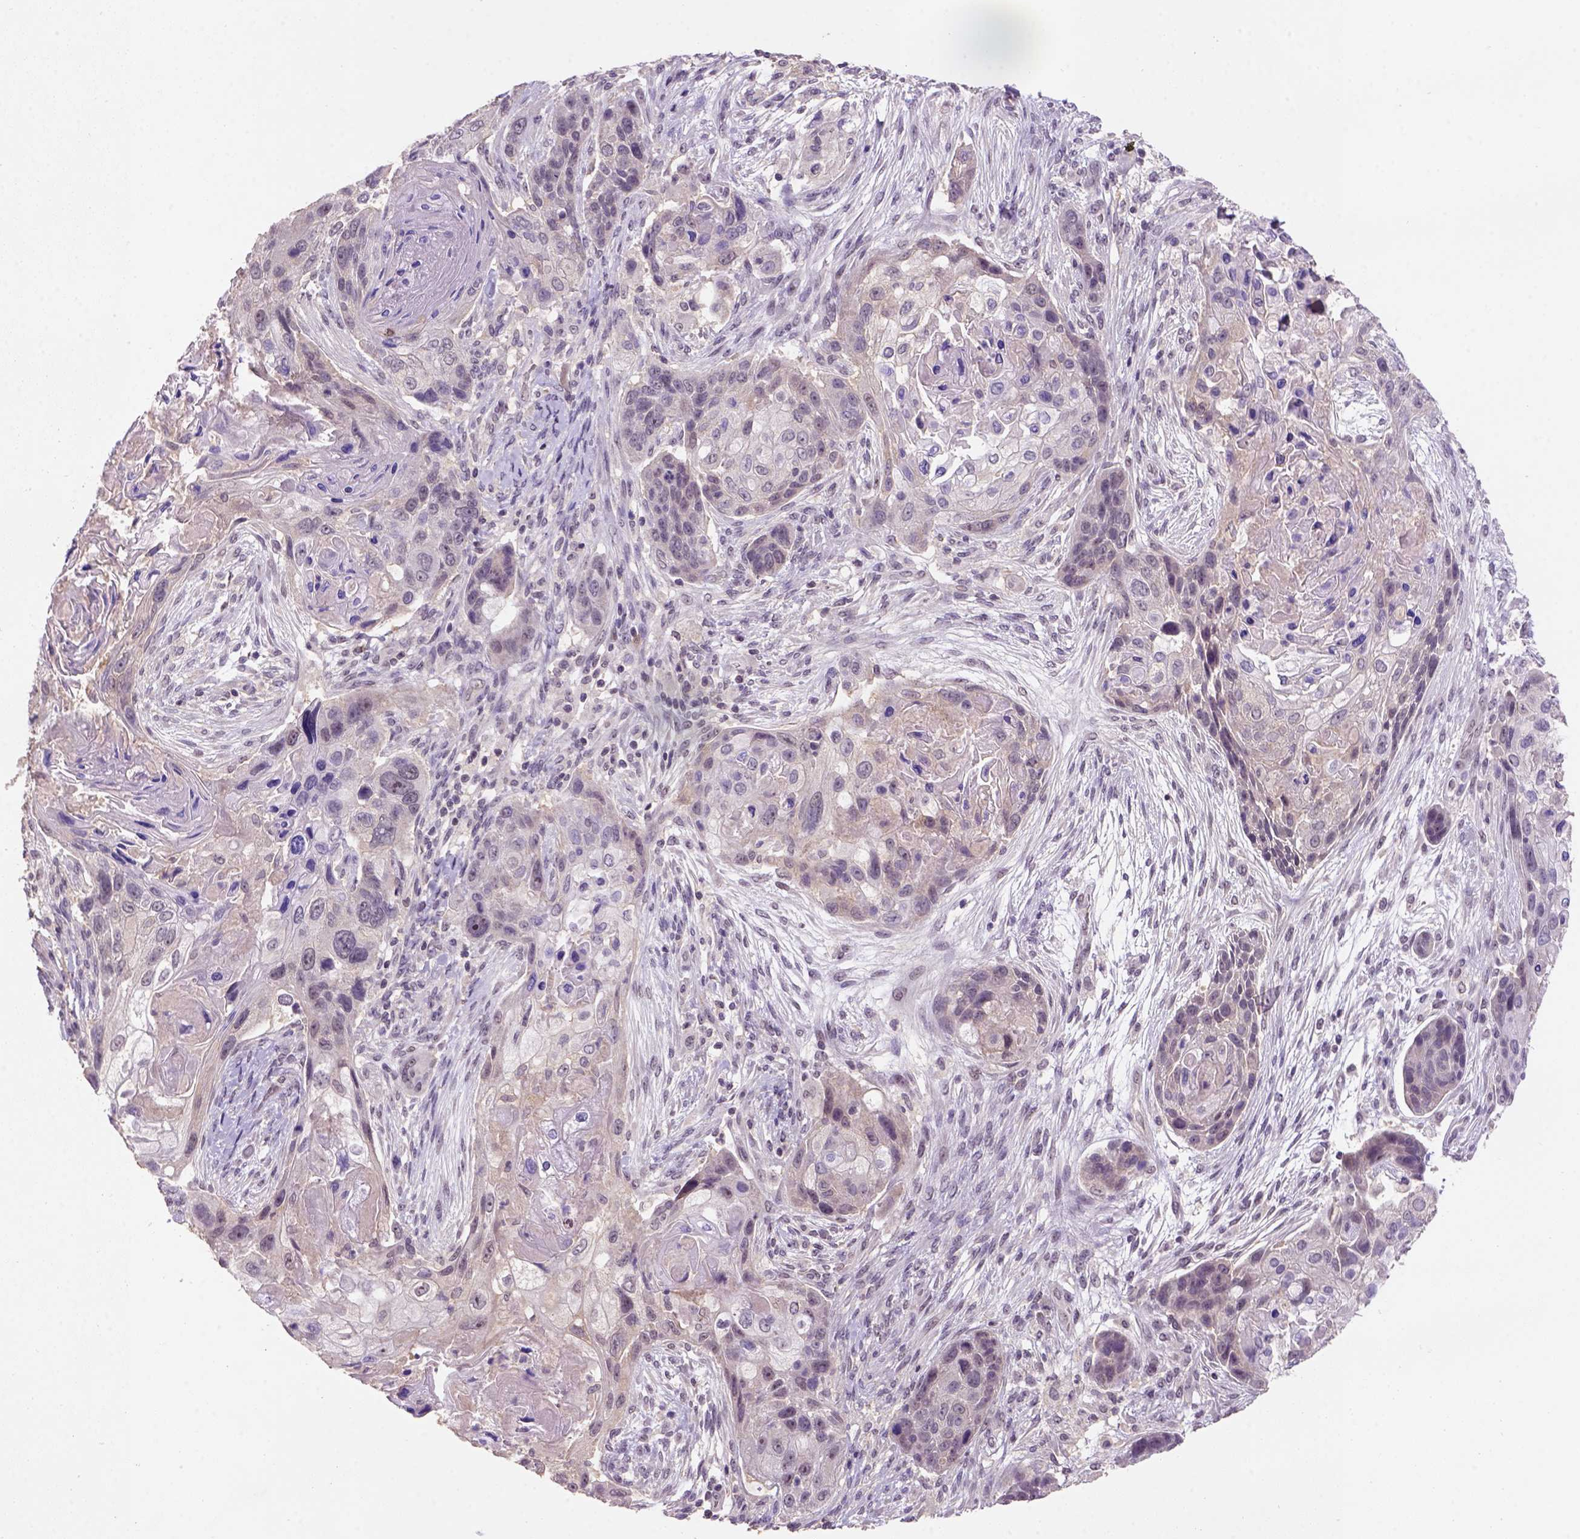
{"staining": {"intensity": "weak", "quantity": "25%-75%", "location": "cytoplasmic/membranous,nuclear"}, "tissue": "lung cancer", "cell_type": "Tumor cells", "image_type": "cancer", "snomed": [{"axis": "morphology", "description": "Squamous cell carcinoma, NOS"}, {"axis": "topography", "description": "Lung"}], "caption": "Immunohistochemical staining of human squamous cell carcinoma (lung) exhibits weak cytoplasmic/membranous and nuclear protein positivity in approximately 25%-75% of tumor cells.", "gene": "SCML4", "patient": {"sex": "male", "age": 69}}